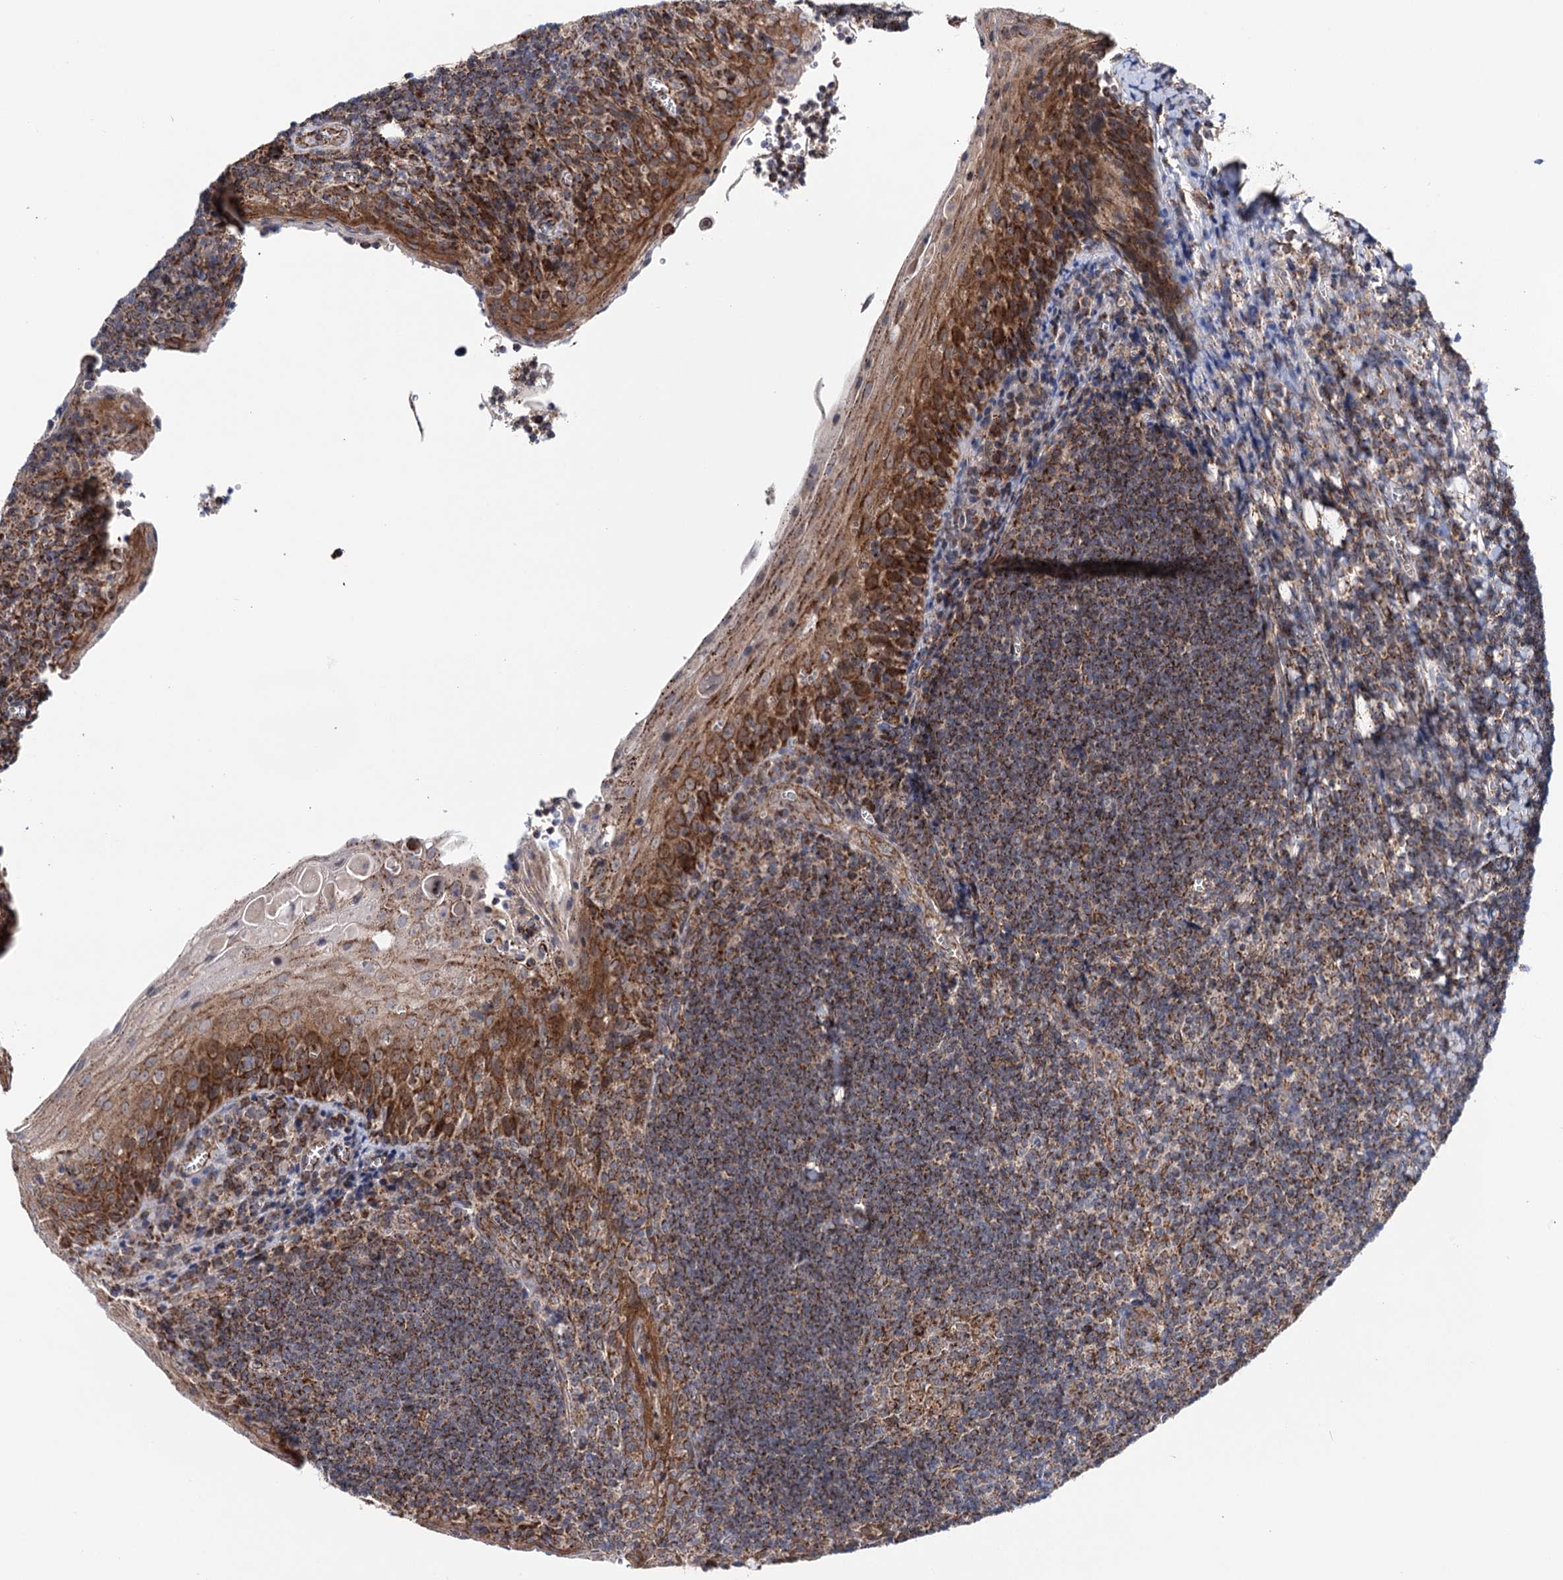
{"staining": {"intensity": "moderate", "quantity": ">75%", "location": "cytoplasmic/membranous"}, "tissue": "tonsil", "cell_type": "Germinal center cells", "image_type": "normal", "snomed": [{"axis": "morphology", "description": "Normal tissue, NOS"}, {"axis": "topography", "description": "Tonsil"}], "caption": "IHC micrograph of unremarkable human tonsil stained for a protein (brown), which exhibits medium levels of moderate cytoplasmic/membranous expression in about >75% of germinal center cells.", "gene": "SUCLA2", "patient": {"sex": "male", "age": 27}}